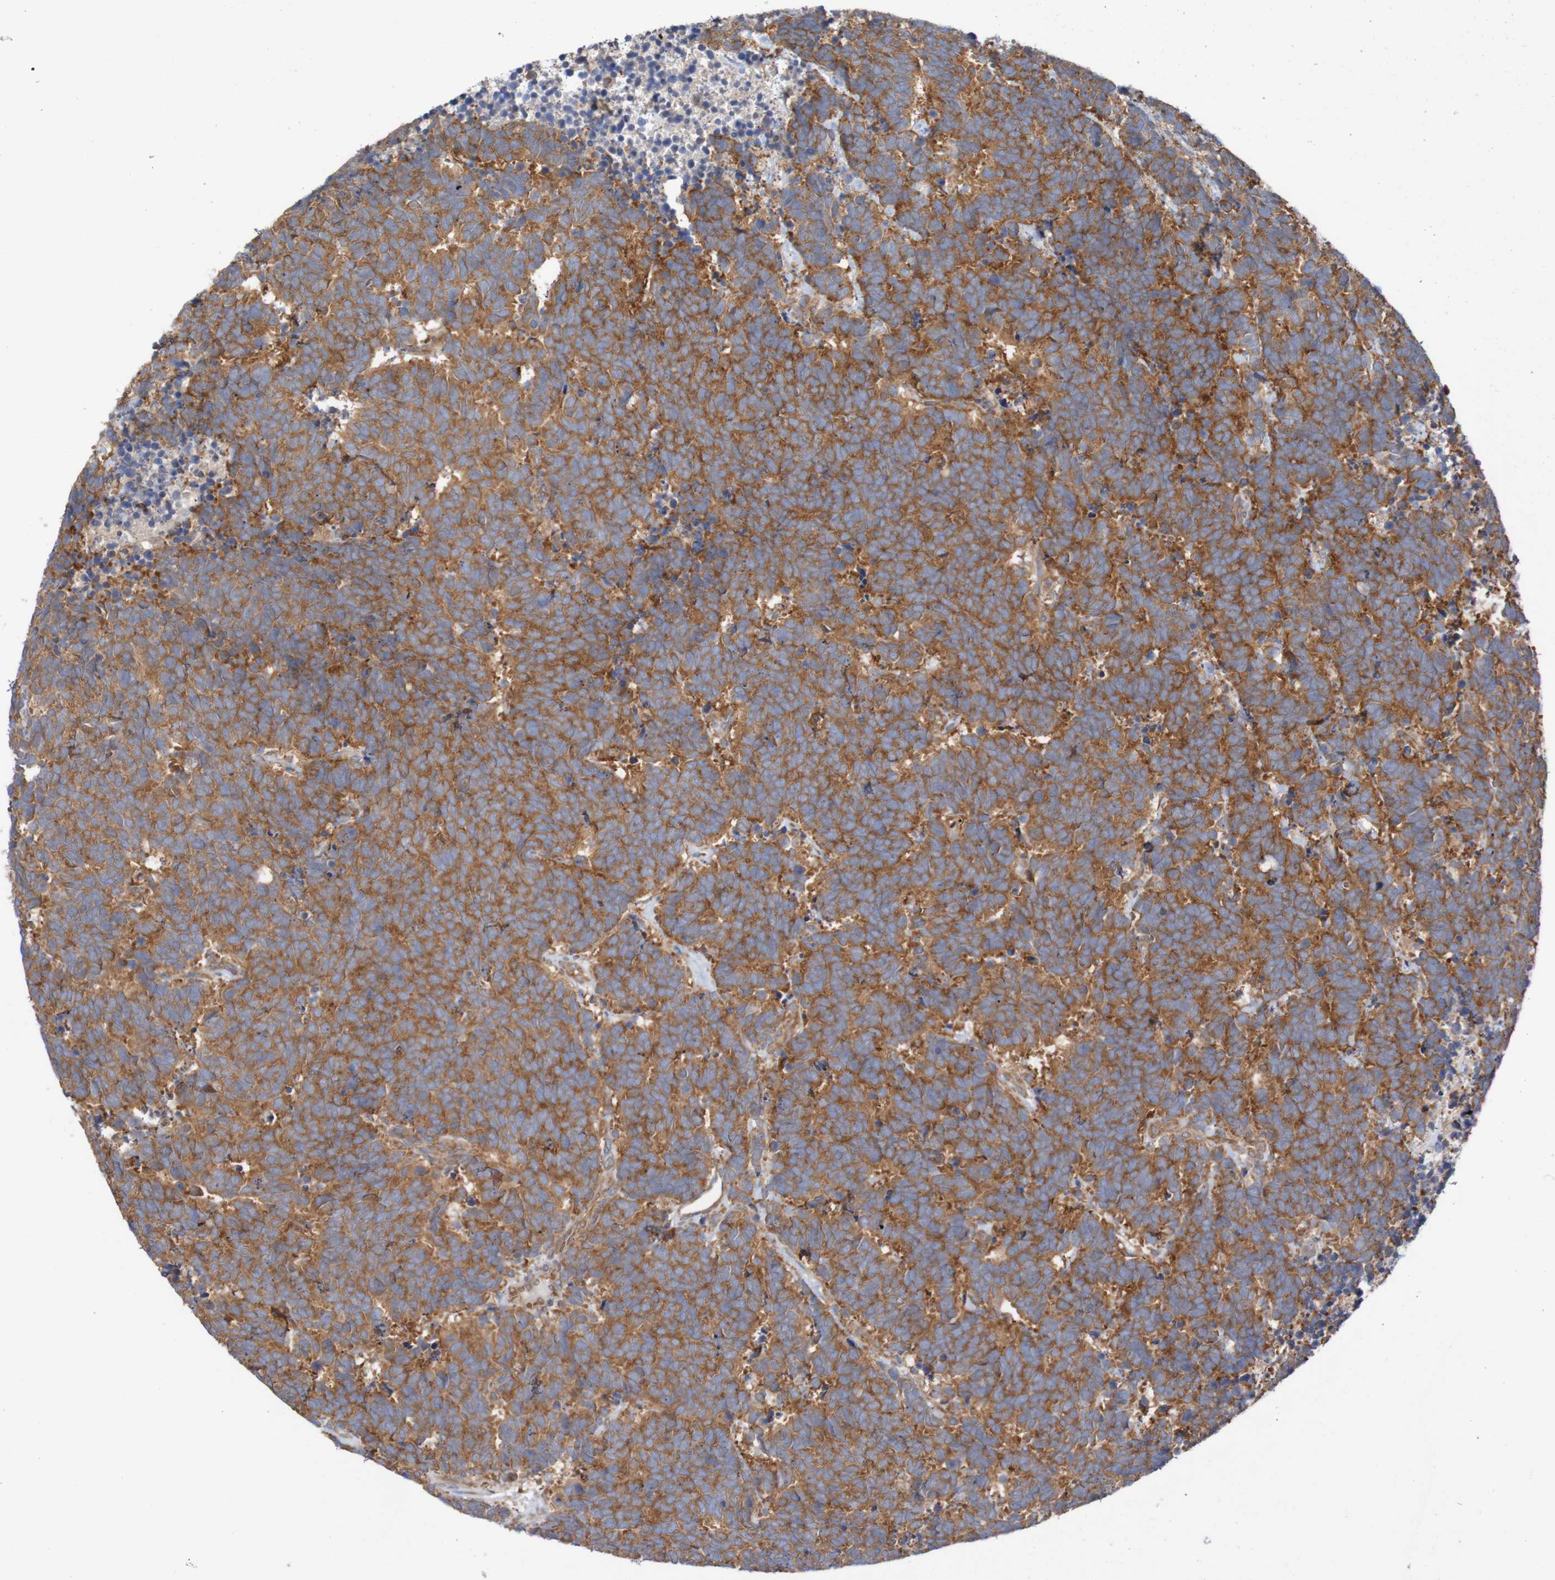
{"staining": {"intensity": "strong", "quantity": ">75%", "location": "cytoplasmic/membranous"}, "tissue": "carcinoid", "cell_type": "Tumor cells", "image_type": "cancer", "snomed": [{"axis": "morphology", "description": "Carcinoma, NOS"}, {"axis": "morphology", "description": "Carcinoid, malignant, NOS"}, {"axis": "topography", "description": "Urinary bladder"}], "caption": "A high amount of strong cytoplasmic/membranous positivity is present in about >75% of tumor cells in carcinoid (malignant) tissue.", "gene": "LRRC47", "patient": {"sex": "male", "age": 57}}